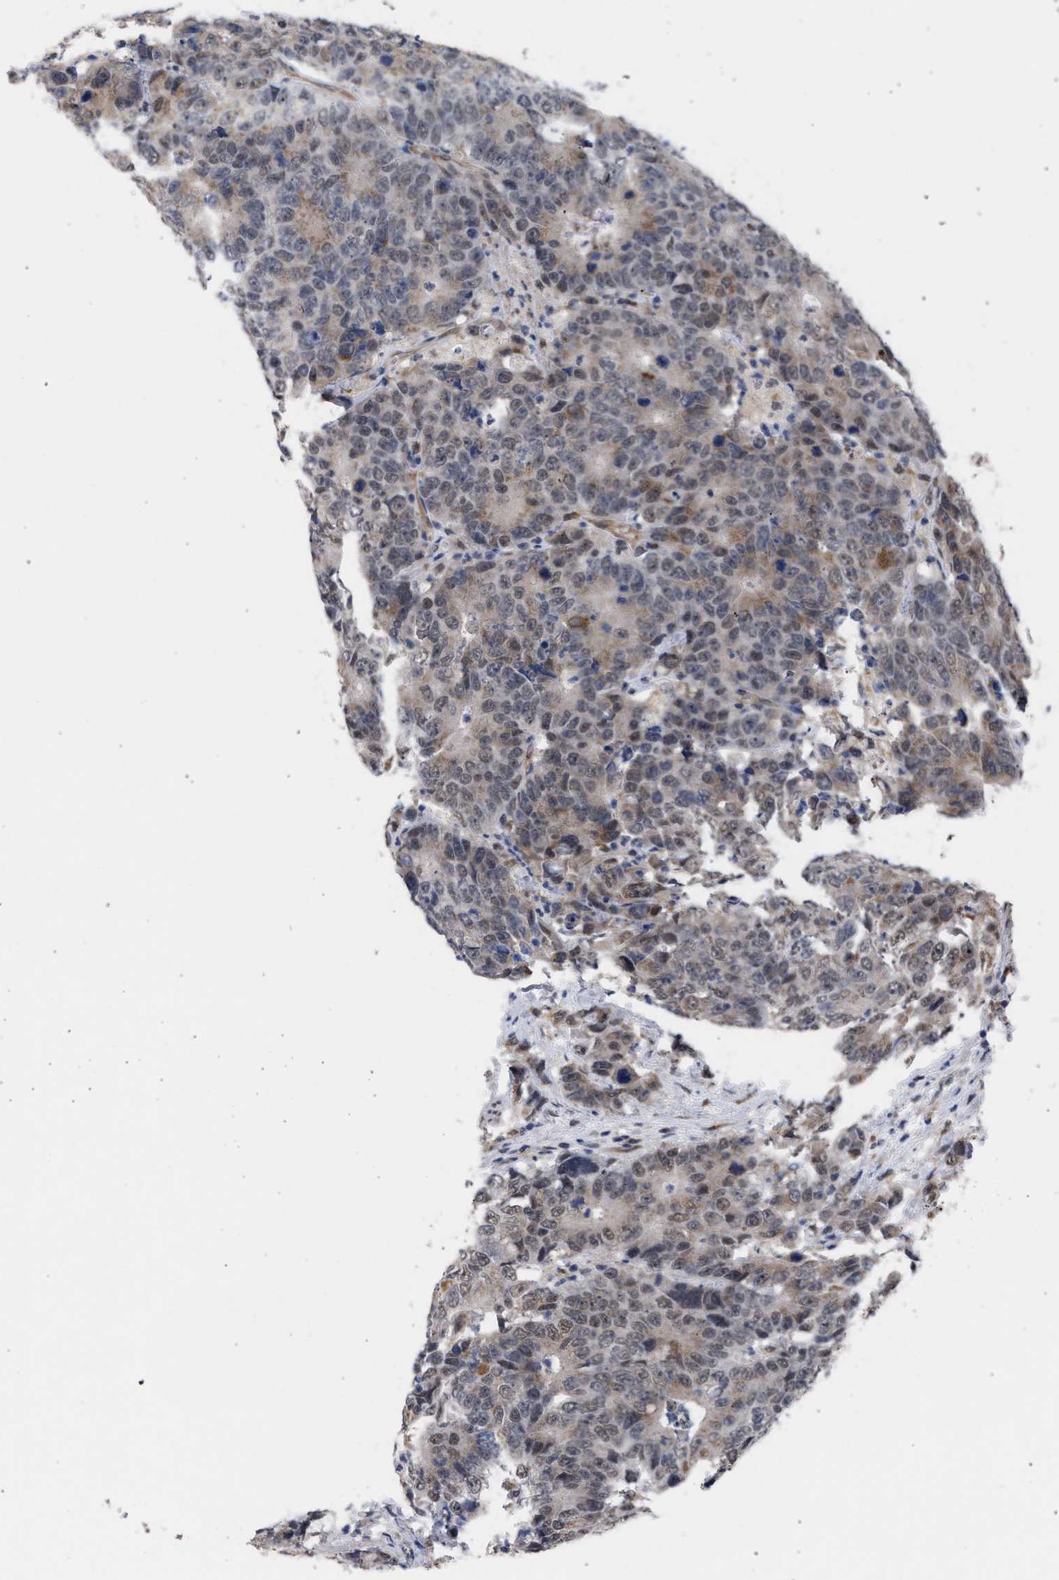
{"staining": {"intensity": "moderate", "quantity": "25%-75%", "location": "cytoplasmic/membranous,nuclear"}, "tissue": "colorectal cancer", "cell_type": "Tumor cells", "image_type": "cancer", "snomed": [{"axis": "morphology", "description": "Adenocarcinoma, NOS"}, {"axis": "topography", "description": "Colon"}], "caption": "Protein positivity by immunohistochemistry reveals moderate cytoplasmic/membranous and nuclear expression in about 25%-75% of tumor cells in colorectal cancer.", "gene": "GOLGA2", "patient": {"sex": "female", "age": 86}}